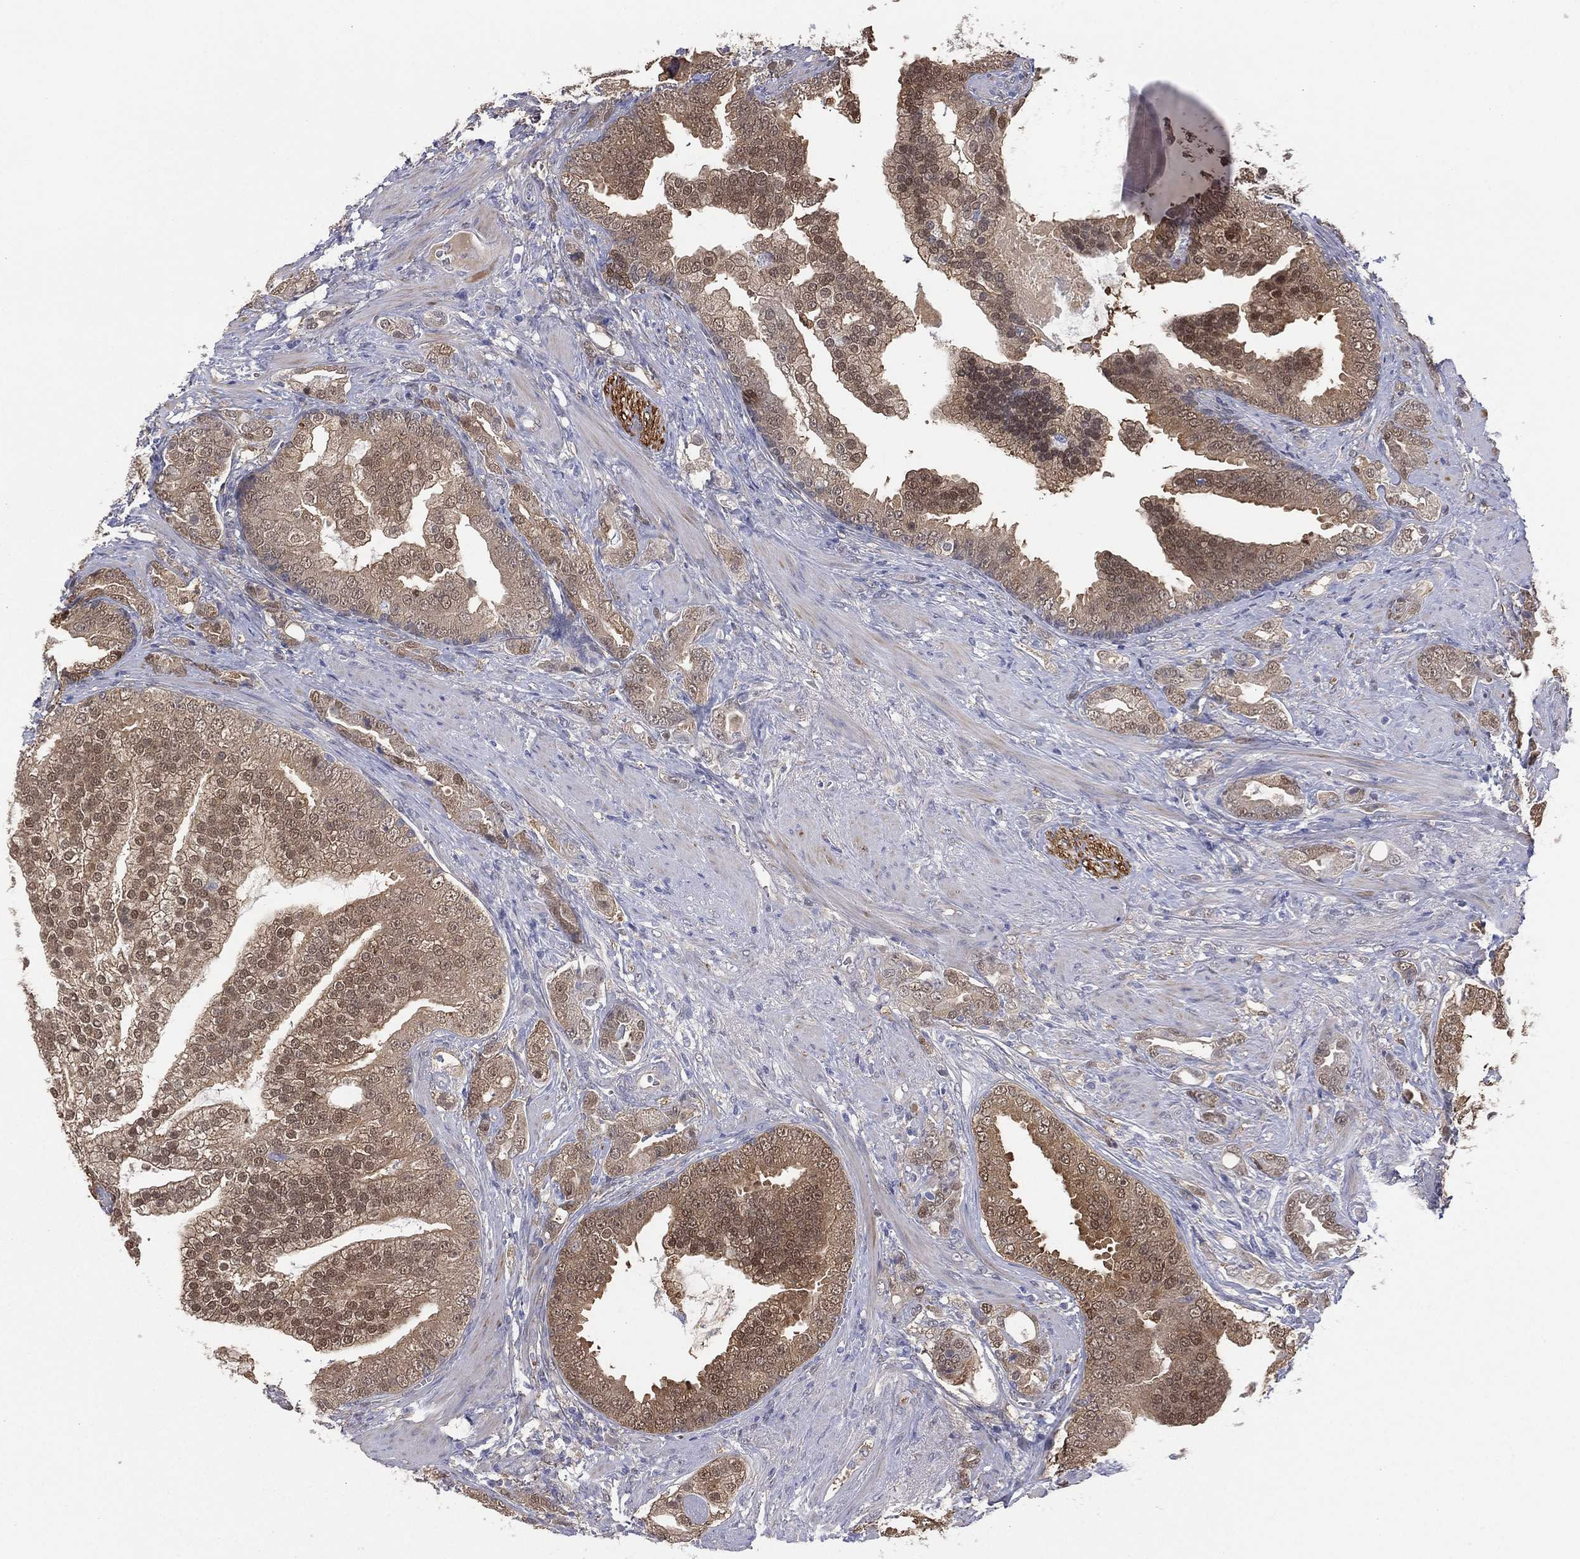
{"staining": {"intensity": "moderate", "quantity": "25%-75%", "location": "cytoplasmic/membranous,nuclear"}, "tissue": "prostate cancer", "cell_type": "Tumor cells", "image_type": "cancer", "snomed": [{"axis": "morphology", "description": "Adenocarcinoma, NOS"}, {"axis": "topography", "description": "Prostate"}], "caption": "This image demonstrates IHC staining of human prostate adenocarcinoma, with medium moderate cytoplasmic/membranous and nuclear expression in approximately 25%-75% of tumor cells.", "gene": "DDAH1", "patient": {"sex": "male", "age": 57}}